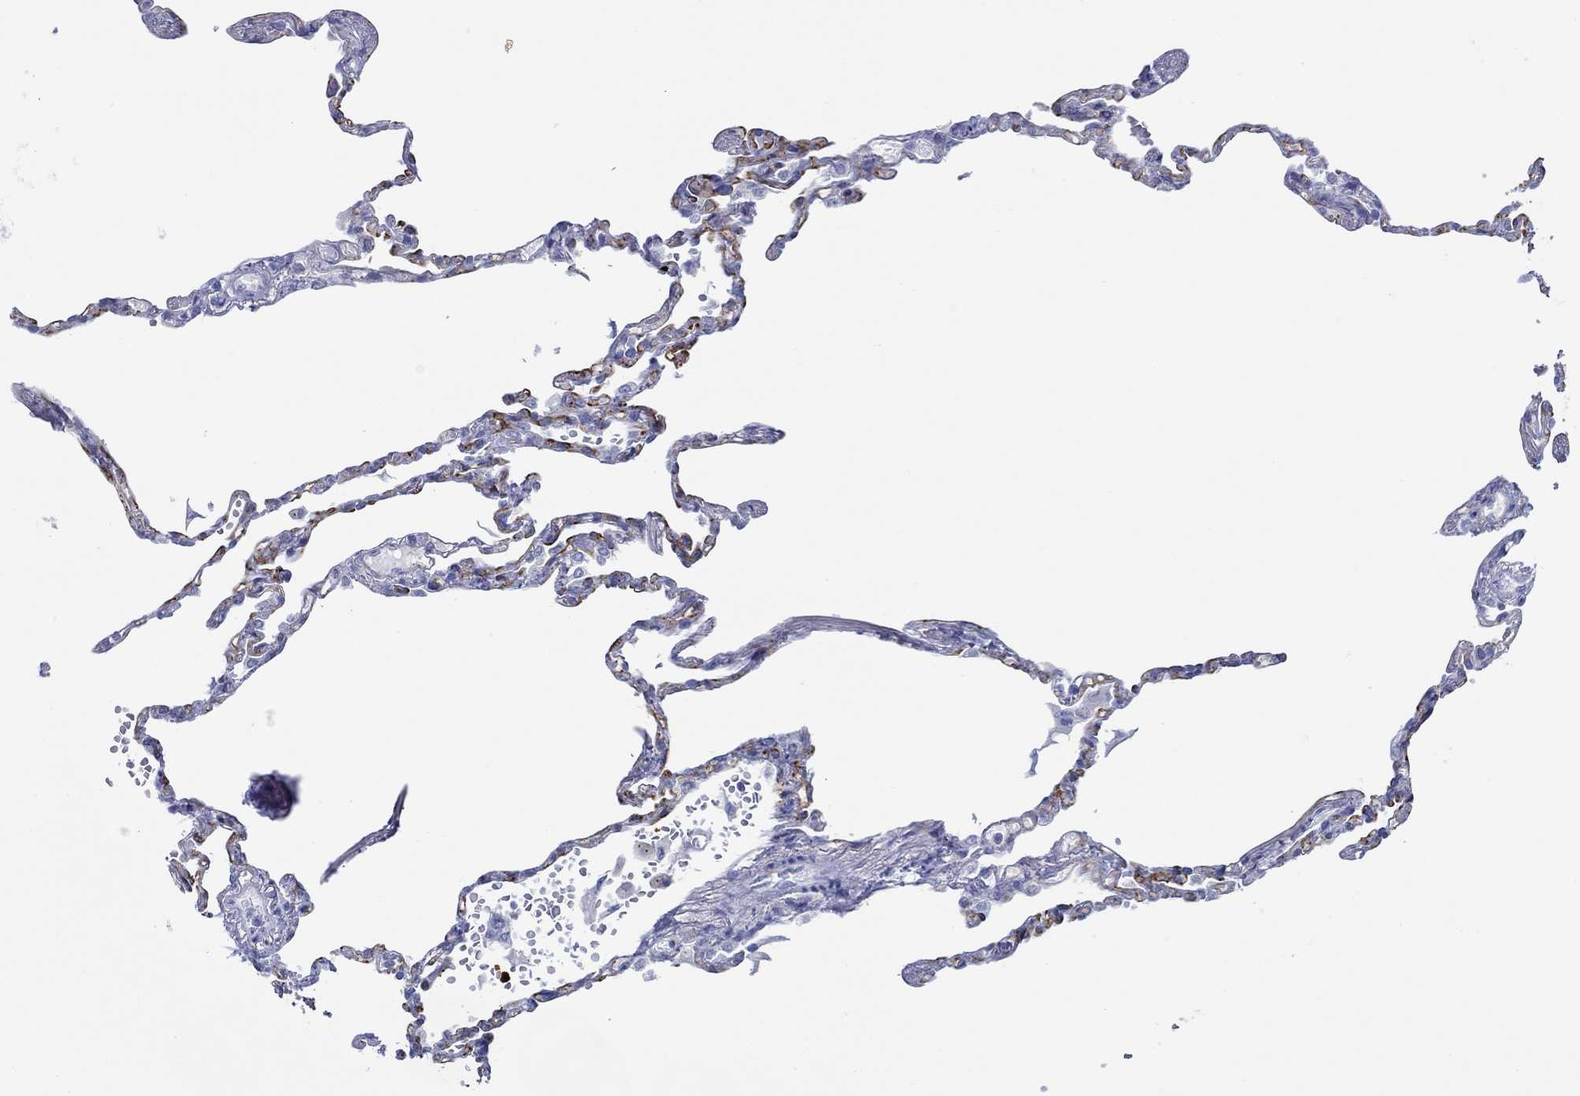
{"staining": {"intensity": "strong", "quantity": "25%-75%", "location": "cytoplasmic/membranous"}, "tissue": "lung", "cell_type": "Alveolar cells", "image_type": "normal", "snomed": [{"axis": "morphology", "description": "Normal tissue, NOS"}, {"axis": "topography", "description": "Lung"}], "caption": "Benign lung exhibits strong cytoplasmic/membranous positivity in about 25%-75% of alveolar cells.", "gene": "IGFBP6", "patient": {"sex": "male", "age": 78}}